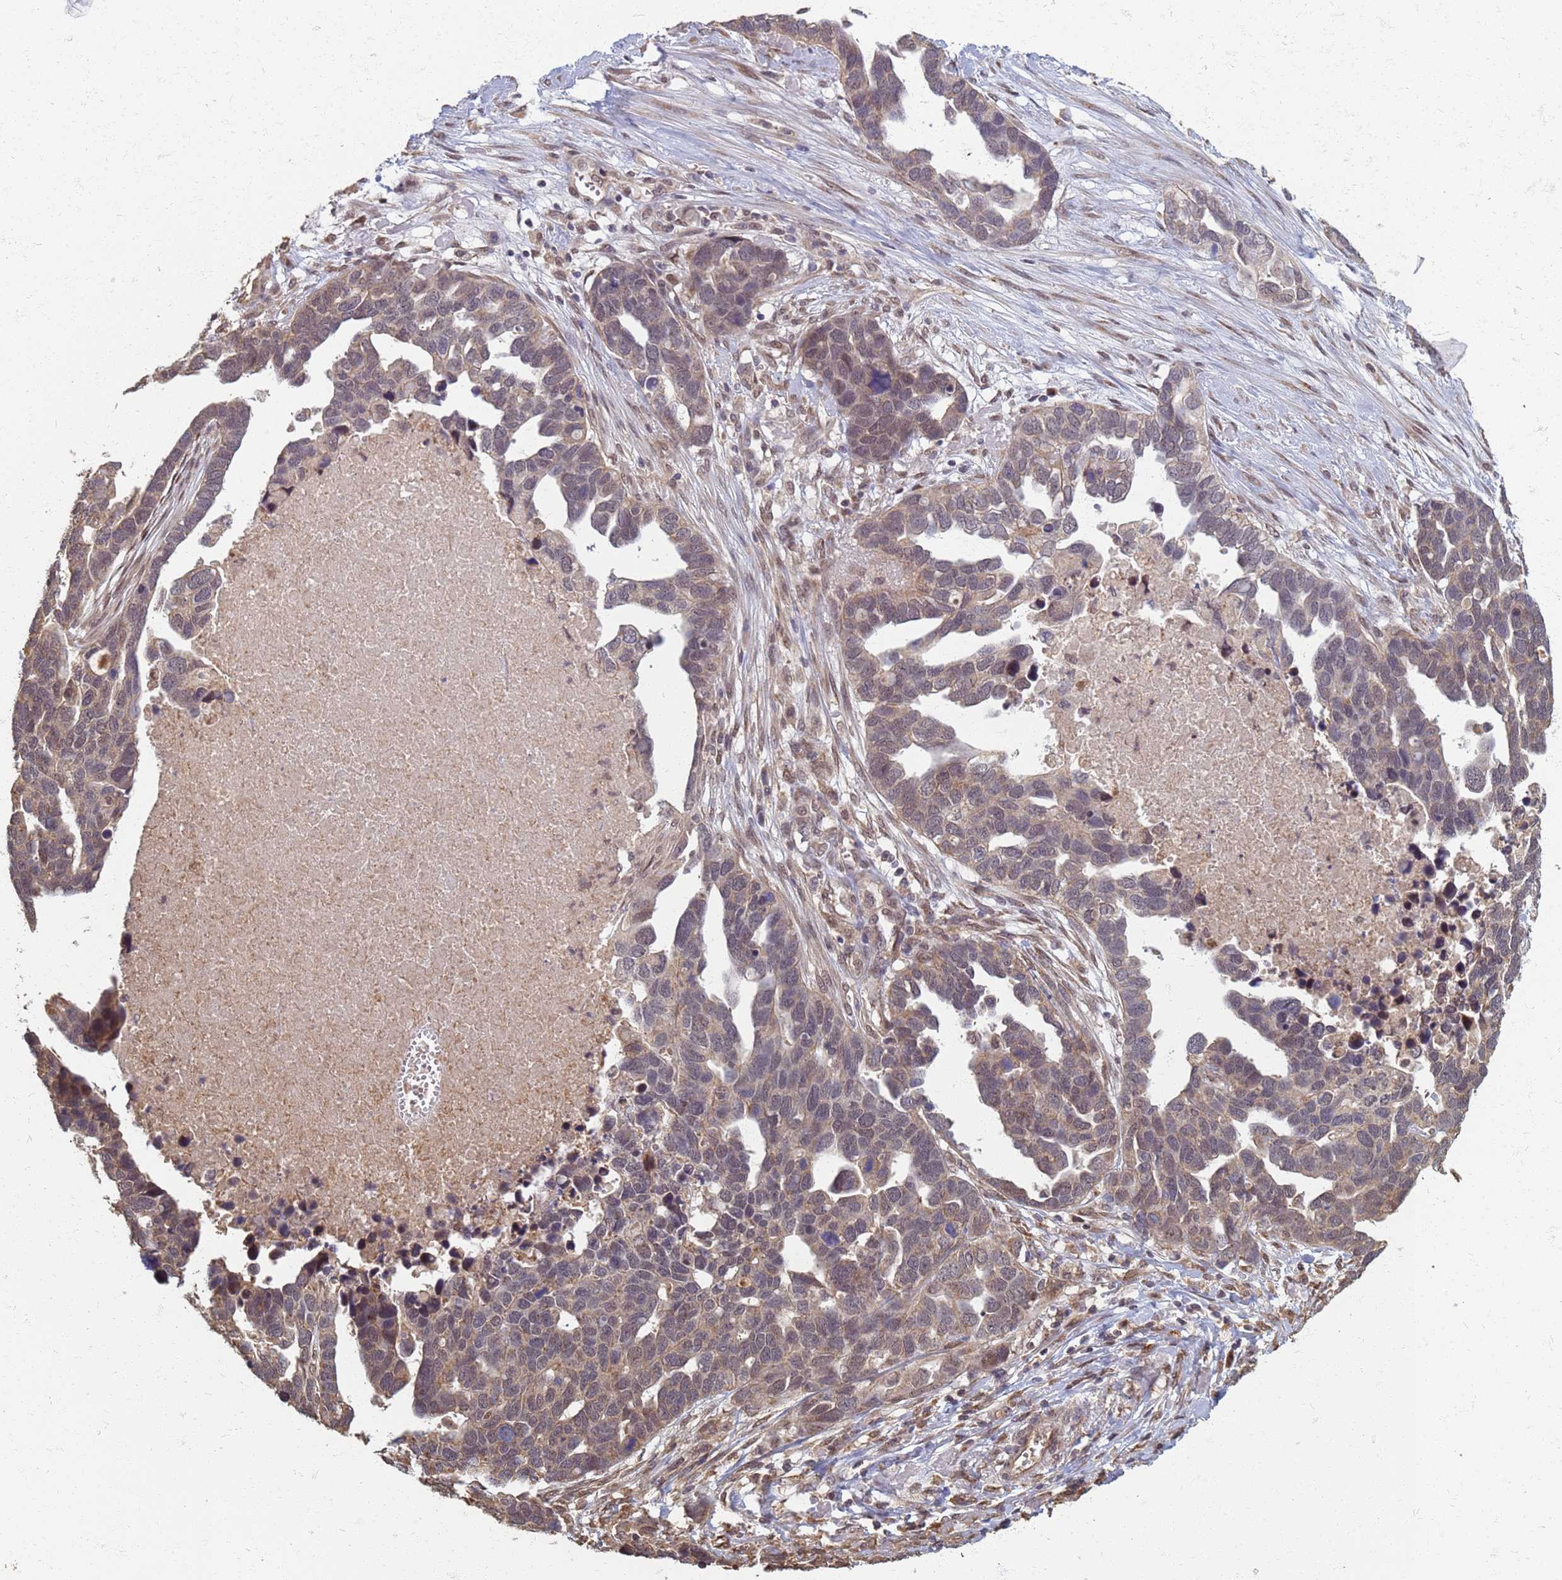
{"staining": {"intensity": "weak", "quantity": ">75%", "location": "cytoplasmic/membranous,nuclear"}, "tissue": "ovarian cancer", "cell_type": "Tumor cells", "image_type": "cancer", "snomed": [{"axis": "morphology", "description": "Cystadenocarcinoma, serous, NOS"}, {"axis": "topography", "description": "Ovary"}], "caption": "This image shows ovarian cancer stained with IHC to label a protein in brown. The cytoplasmic/membranous and nuclear of tumor cells show weak positivity for the protein. Nuclei are counter-stained blue.", "gene": "ITGB4", "patient": {"sex": "female", "age": 54}}